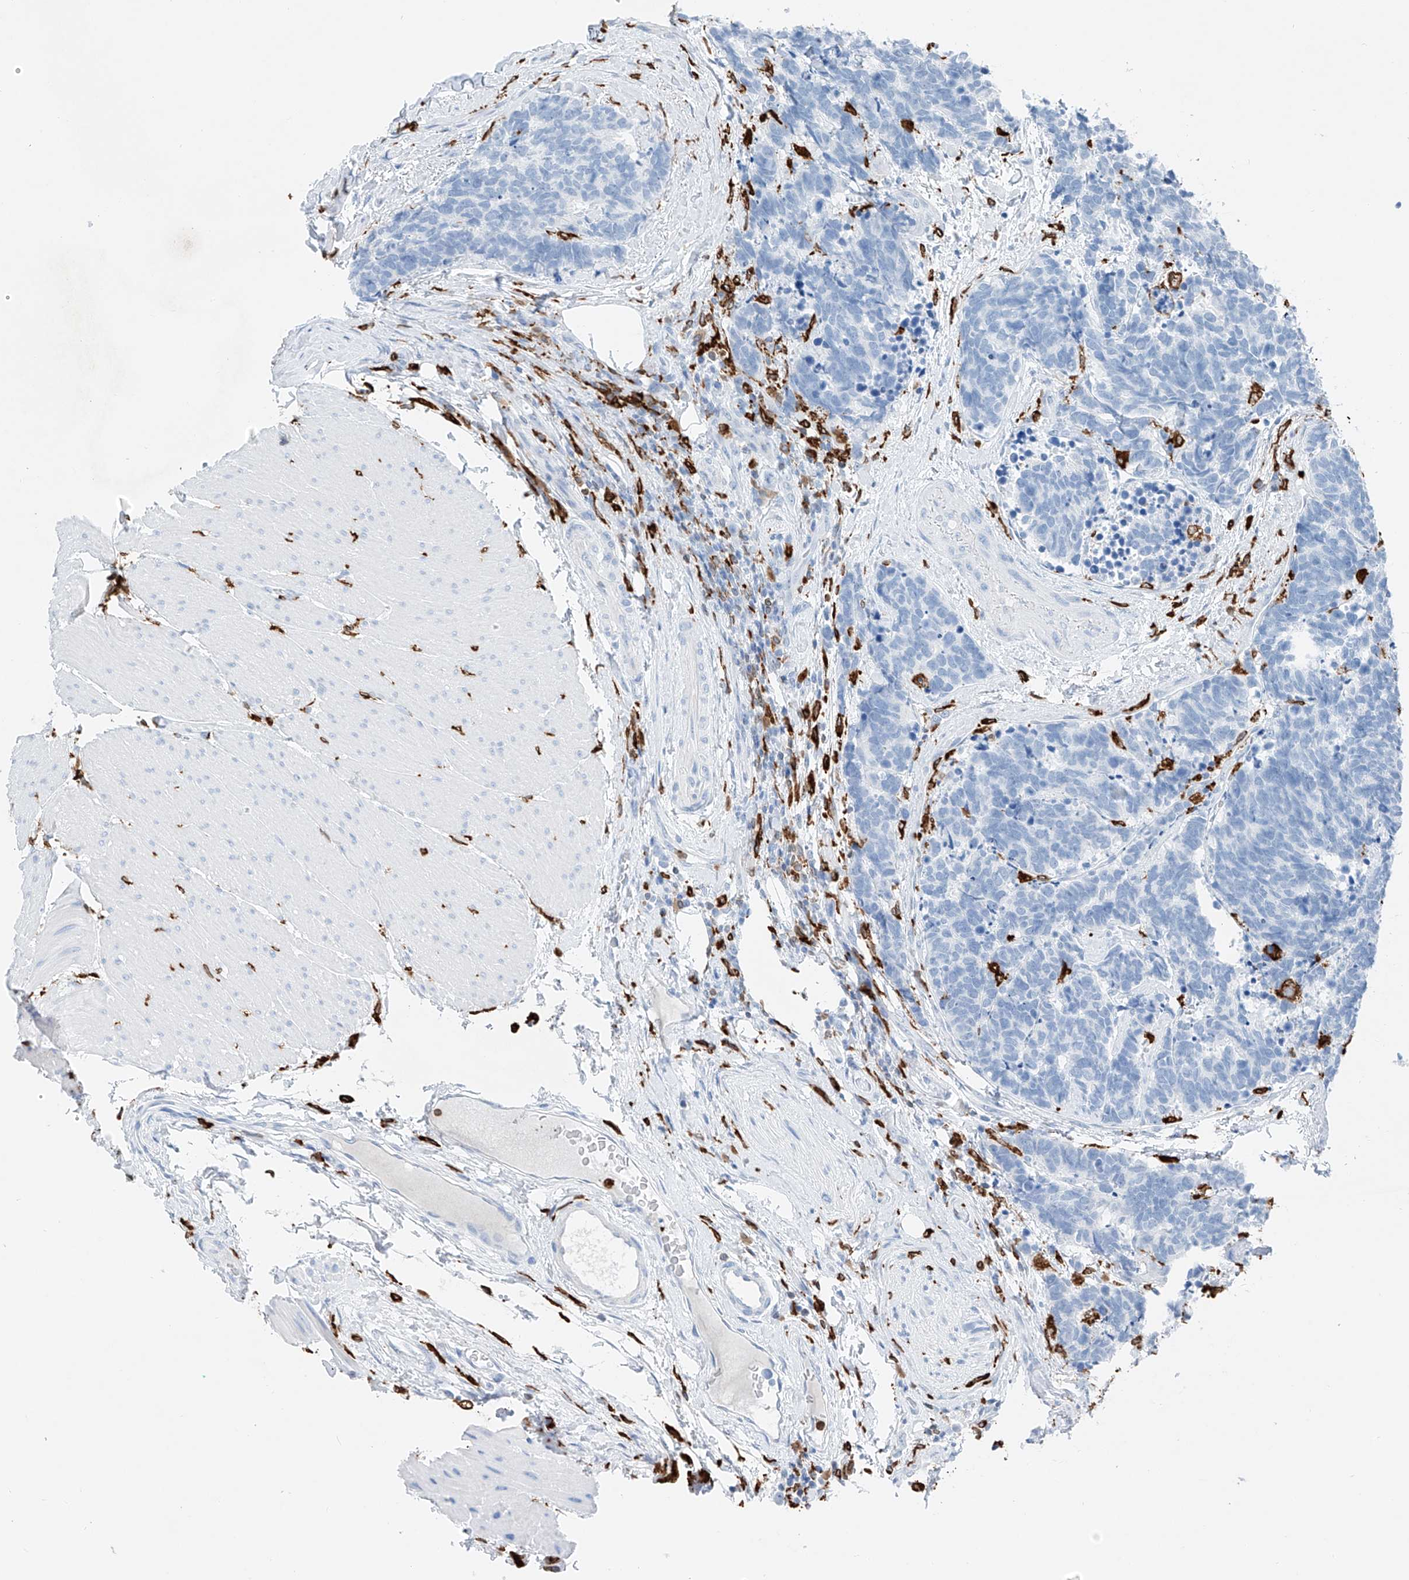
{"staining": {"intensity": "negative", "quantity": "none", "location": "none"}, "tissue": "carcinoid", "cell_type": "Tumor cells", "image_type": "cancer", "snomed": [{"axis": "morphology", "description": "Carcinoma, NOS"}, {"axis": "morphology", "description": "Carcinoid, malignant, NOS"}, {"axis": "topography", "description": "Urinary bladder"}], "caption": "DAB immunohistochemical staining of human carcinoma reveals no significant positivity in tumor cells.", "gene": "TBXAS1", "patient": {"sex": "male", "age": 57}}